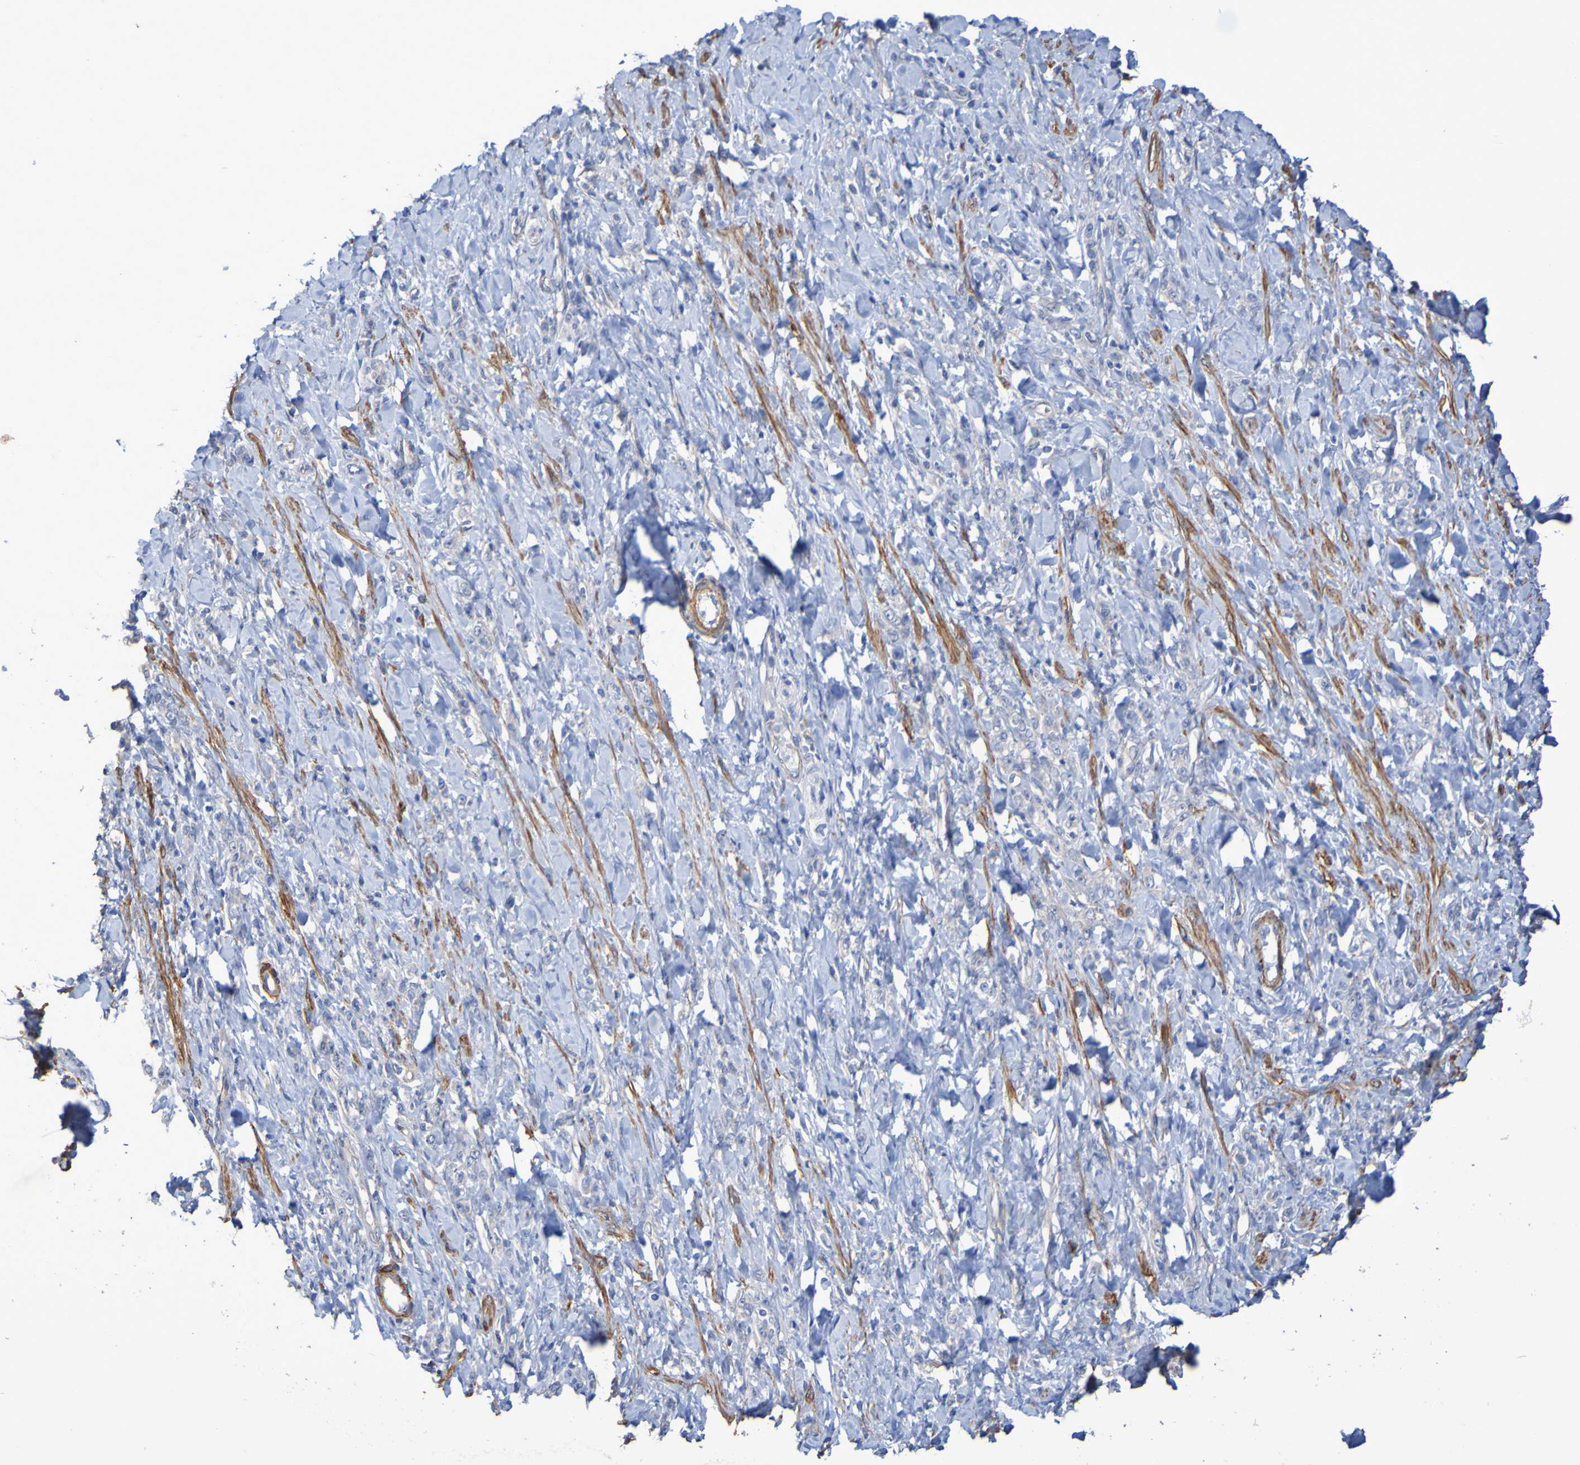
{"staining": {"intensity": "negative", "quantity": "none", "location": "none"}, "tissue": "stomach cancer", "cell_type": "Tumor cells", "image_type": "cancer", "snomed": [{"axis": "morphology", "description": "Adenocarcinoma, NOS"}, {"axis": "topography", "description": "Stomach"}], "caption": "Tumor cells are negative for protein expression in human stomach adenocarcinoma. The staining is performed using DAB brown chromogen with nuclei counter-stained in using hematoxylin.", "gene": "SRPRB", "patient": {"sex": "male", "age": 82}}